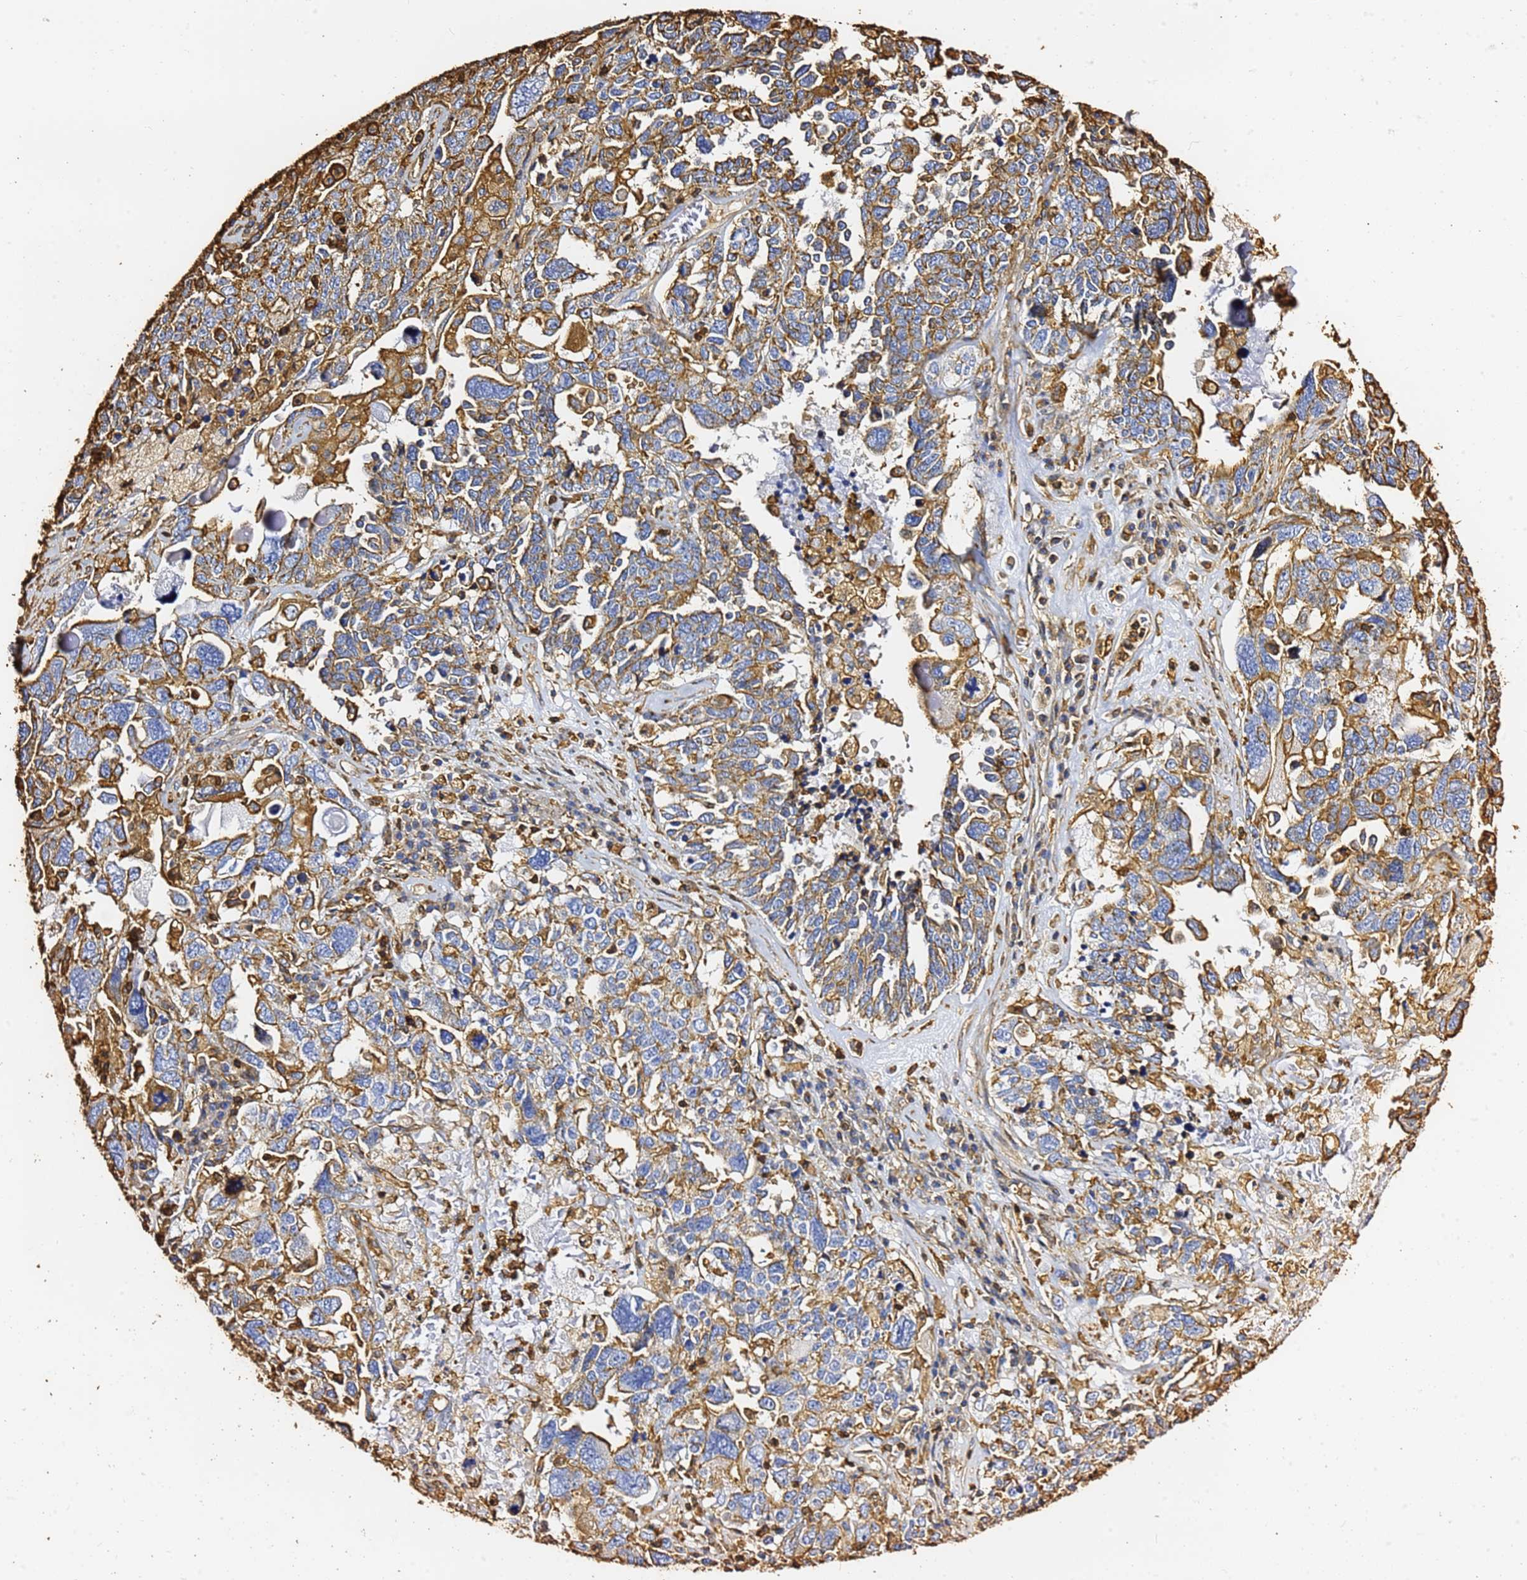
{"staining": {"intensity": "moderate", "quantity": "25%-75%", "location": "cytoplasmic/membranous"}, "tissue": "ovarian cancer", "cell_type": "Tumor cells", "image_type": "cancer", "snomed": [{"axis": "morphology", "description": "Carcinoma, endometroid"}, {"axis": "topography", "description": "Ovary"}], "caption": "A micrograph of human endometroid carcinoma (ovarian) stained for a protein demonstrates moderate cytoplasmic/membranous brown staining in tumor cells.", "gene": "ACTB", "patient": {"sex": "female", "age": 62}}